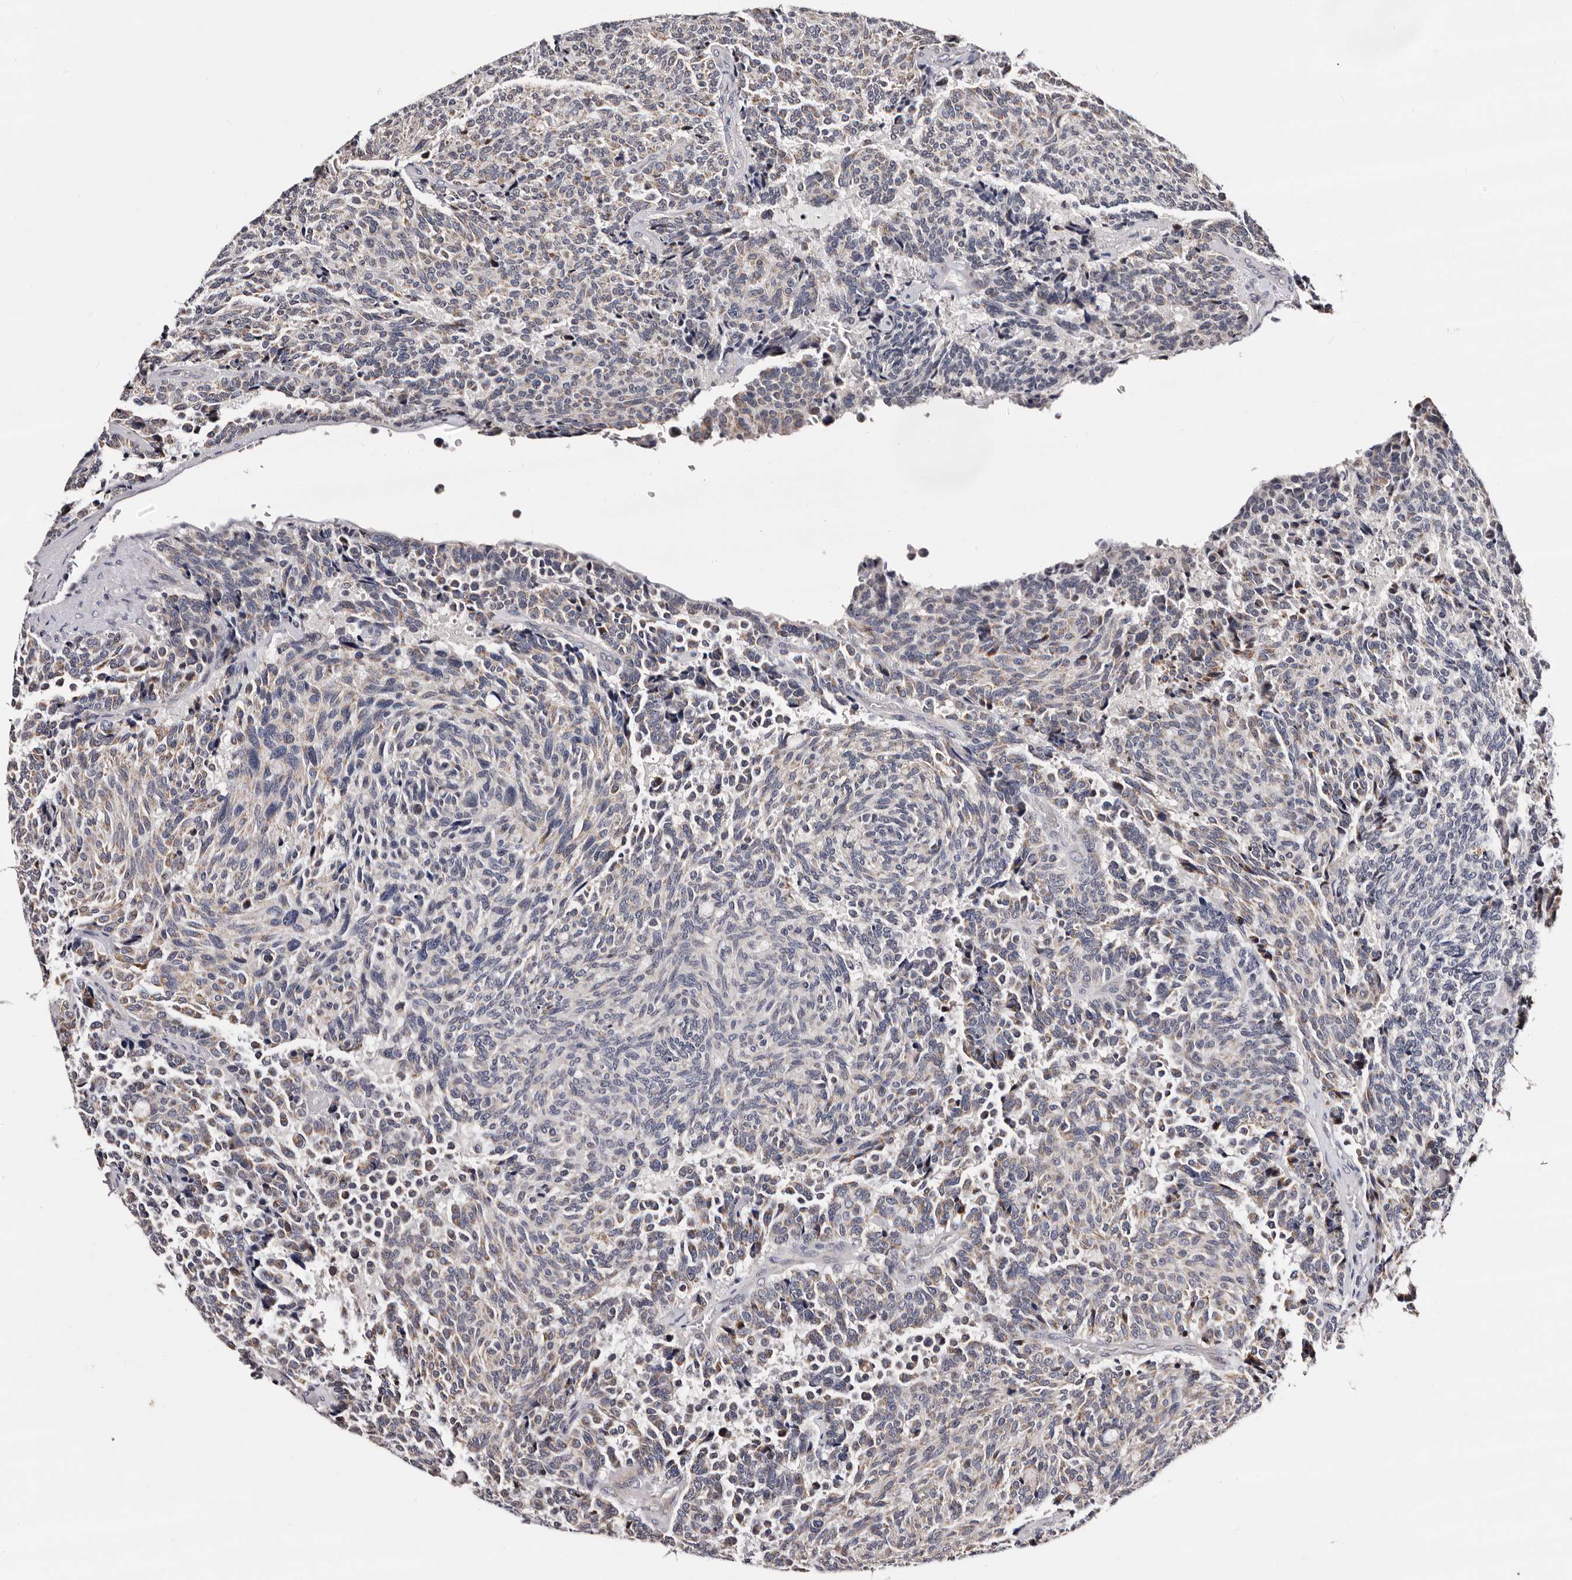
{"staining": {"intensity": "weak", "quantity": "<25%", "location": "cytoplasmic/membranous"}, "tissue": "carcinoid", "cell_type": "Tumor cells", "image_type": "cancer", "snomed": [{"axis": "morphology", "description": "Carcinoid, malignant, NOS"}, {"axis": "topography", "description": "Pancreas"}], "caption": "DAB immunohistochemical staining of carcinoid (malignant) demonstrates no significant expression in tumor cells. (Stains: DAB immunohistochemistry with hematoxylin counter stain, Microscopy: brightfield microscopy at high magnification).", "gene": "TAF4B", "patient": {"sex": "female", "age": 54}}